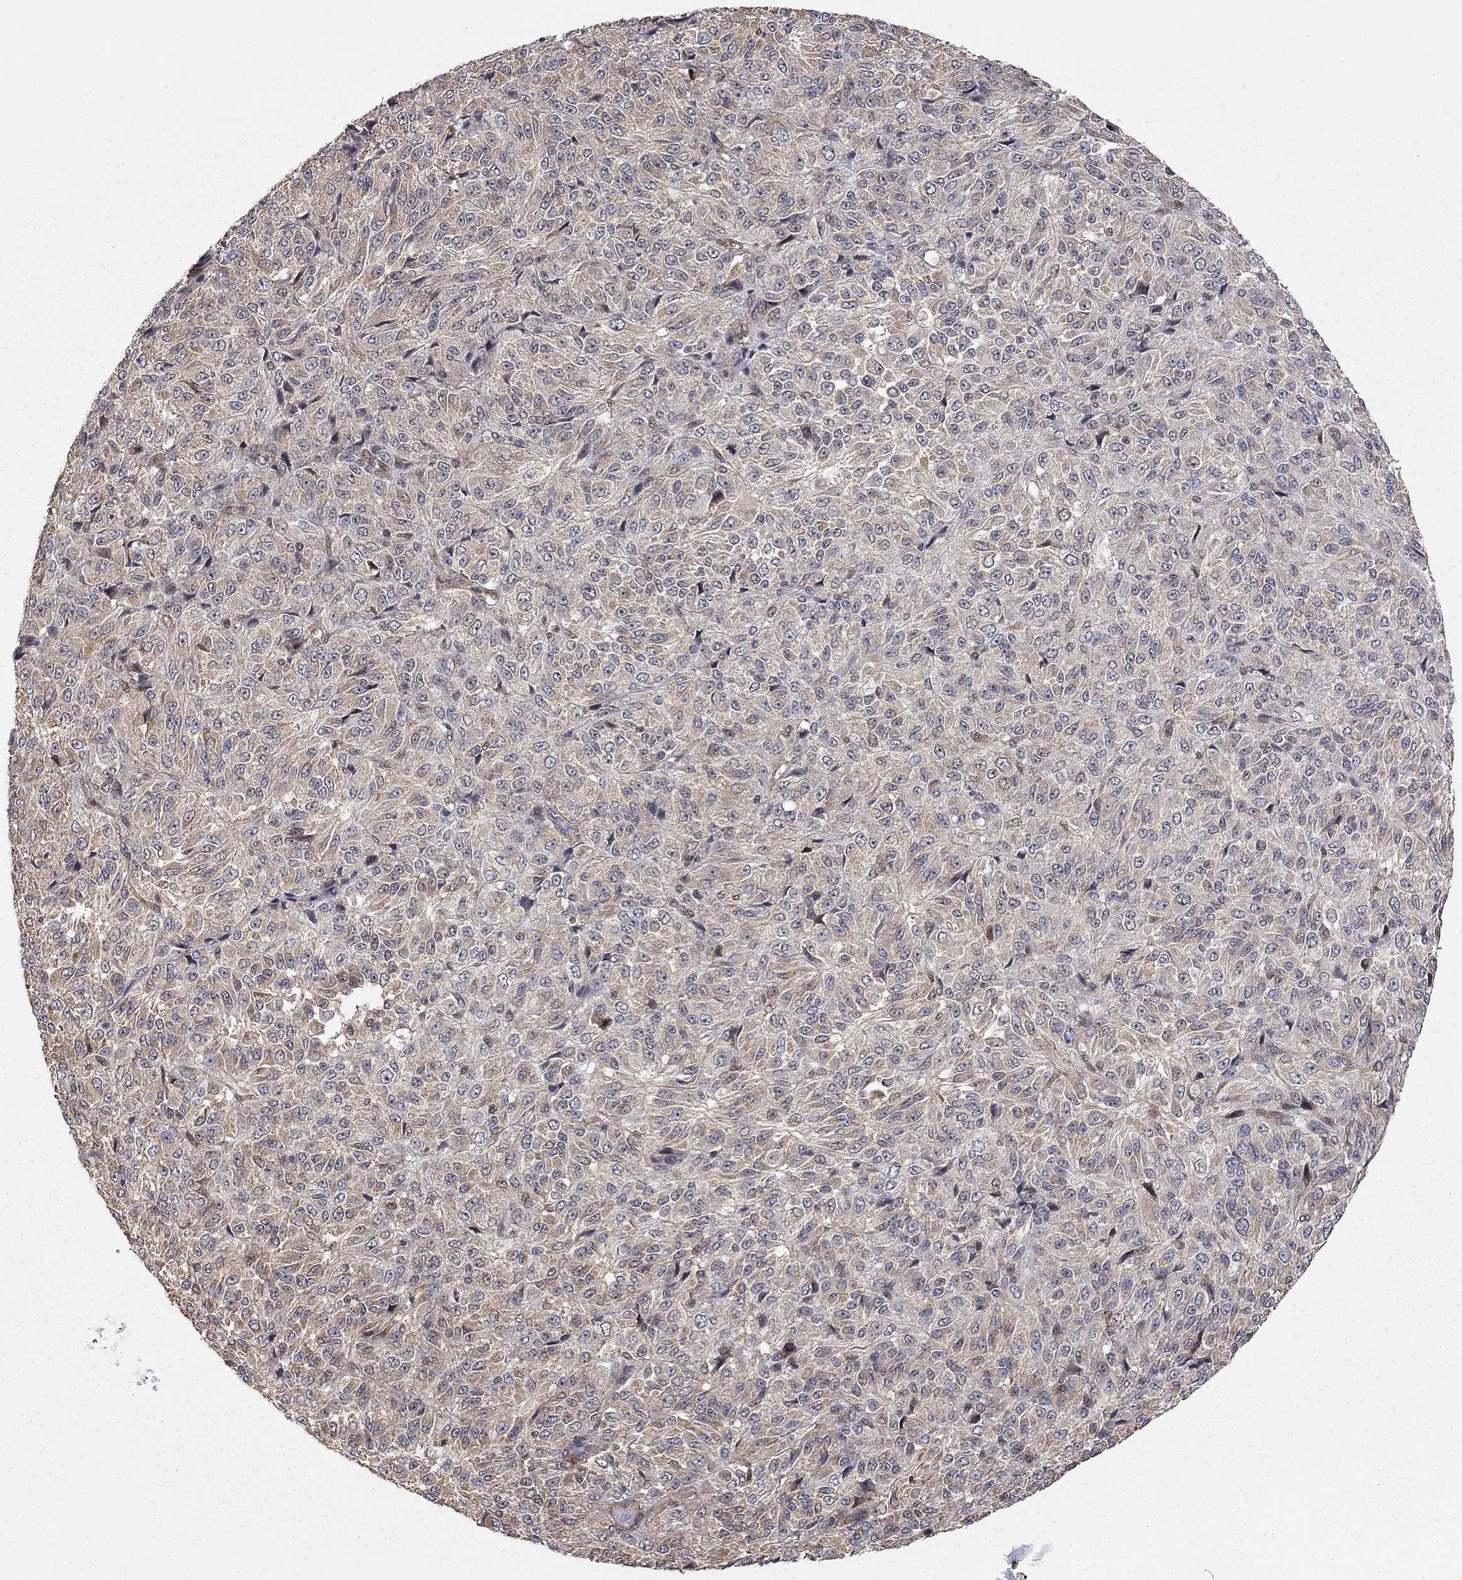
{"staining": {"intensity": "moderate", "quantity": "<25%", "location": "cytoplasmic/membranous"}, "tissue": "melanoma", "cell_type": "Tumor cells", "image_type": "cancer", "snomed": [{"axis": "morphology", "description": "Malignant melanoma, Metastatic site"}, {"axis": "topography", "description": "Brain"}], "caption": "This is a histology image of immunohistochemistry staining of melanoma, which shows moderate staining in the cytoplasmic/membranous of tumor cells.", "gene": "TDP1", "patient": {"sex": "female", "age": 56}}